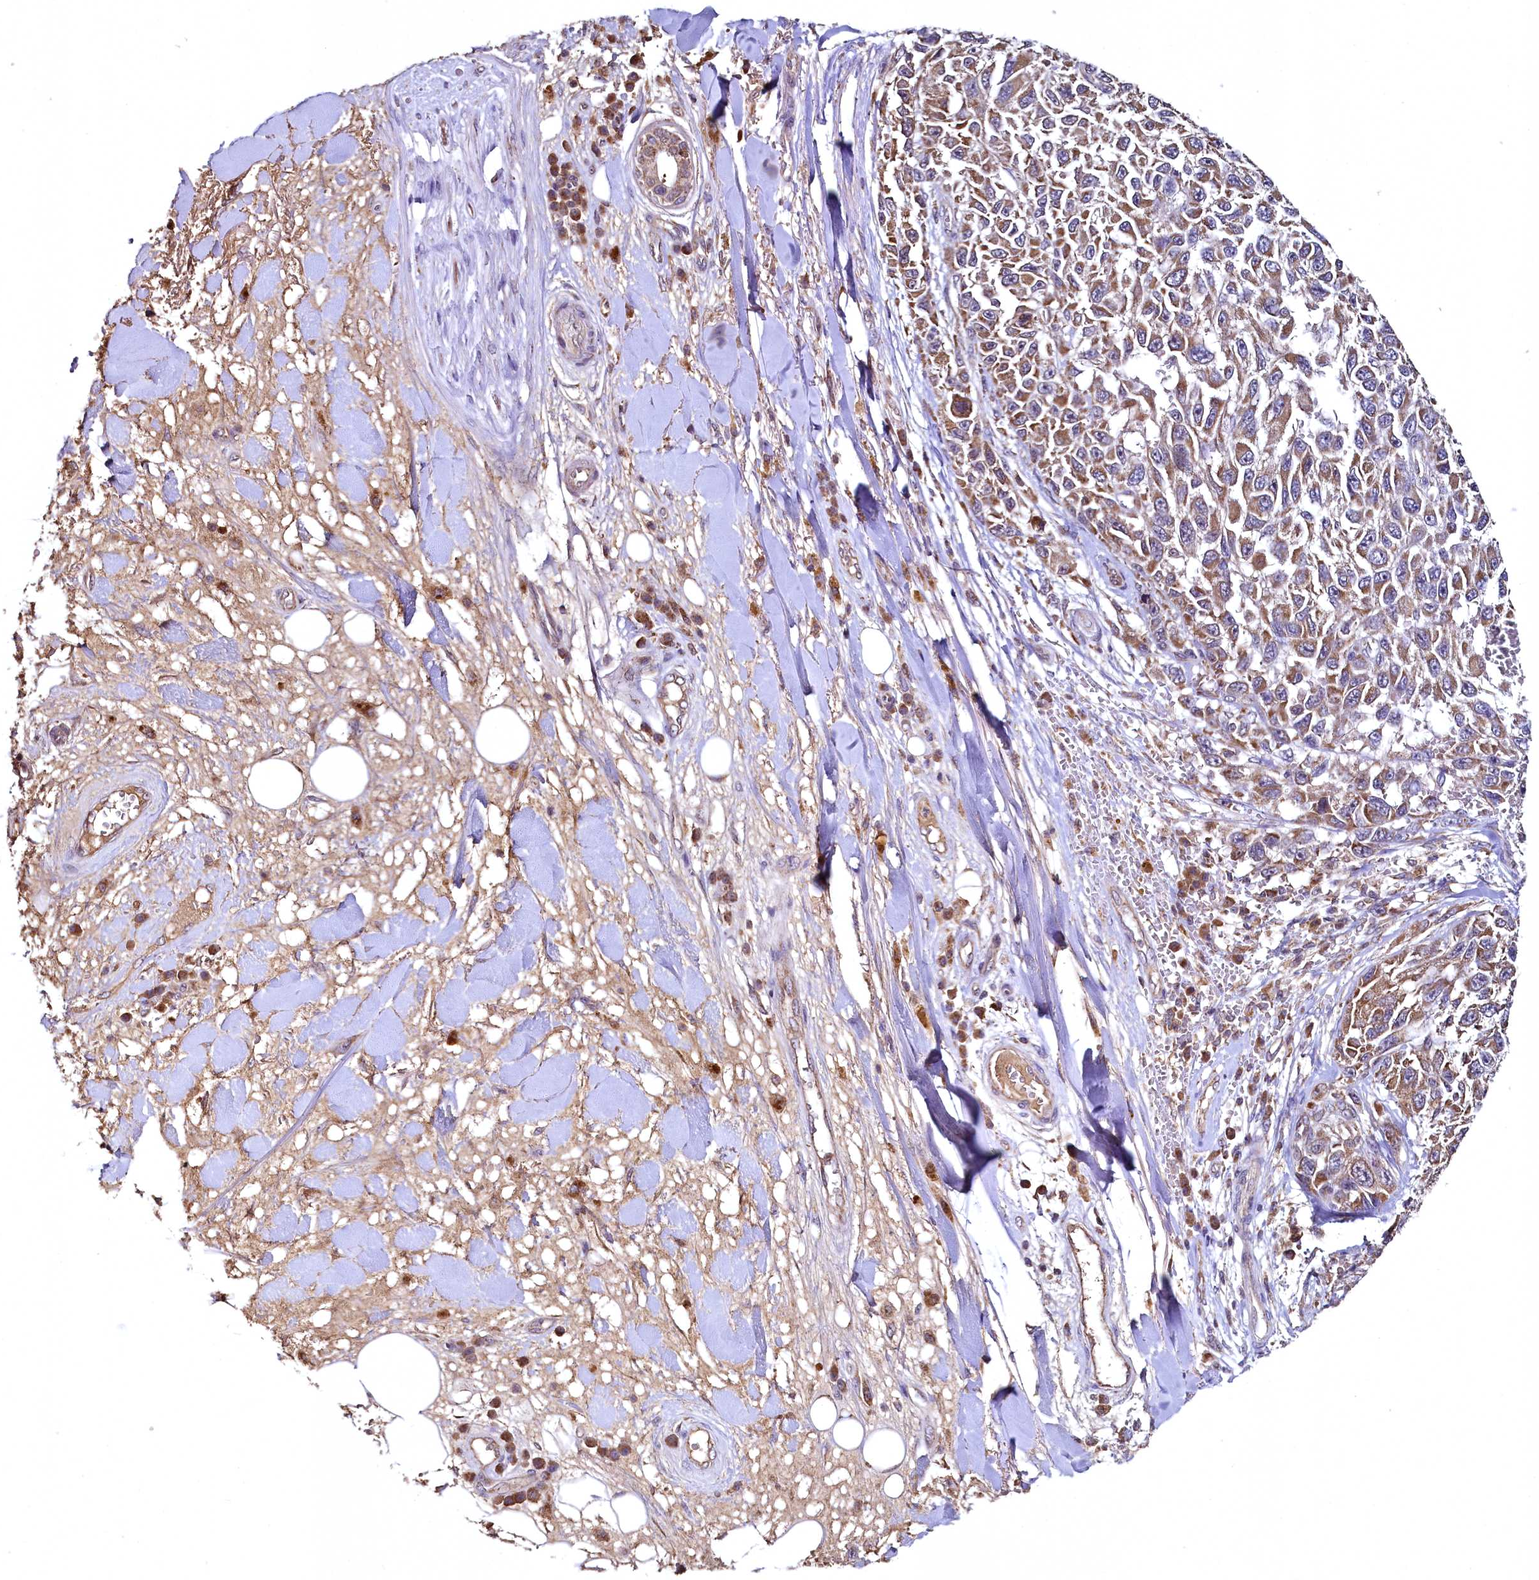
{"staining": {"intensity": "moderate", "quantity": ">75%", "location": "cytoplasmic/membranous"}, "tissue": "melanoma", "cell_type": "Tumor cells", "image_type": "cancer", "snomed": [{"axis": "morphology", "description": "Normal tissue, NOS"}, {"axis": "morphology", "description": "Malignant melanoma, NOS"}, {"axis": "topography", "description": "Skin"}], "caption": "Tumor cells demonstrate medium levels of moderate cytoplasmic/membranous expression in about >75% of cells in human malignant melanoma.", "gene": "METTL4", "patient": {"sex": "female", "age": 96}}